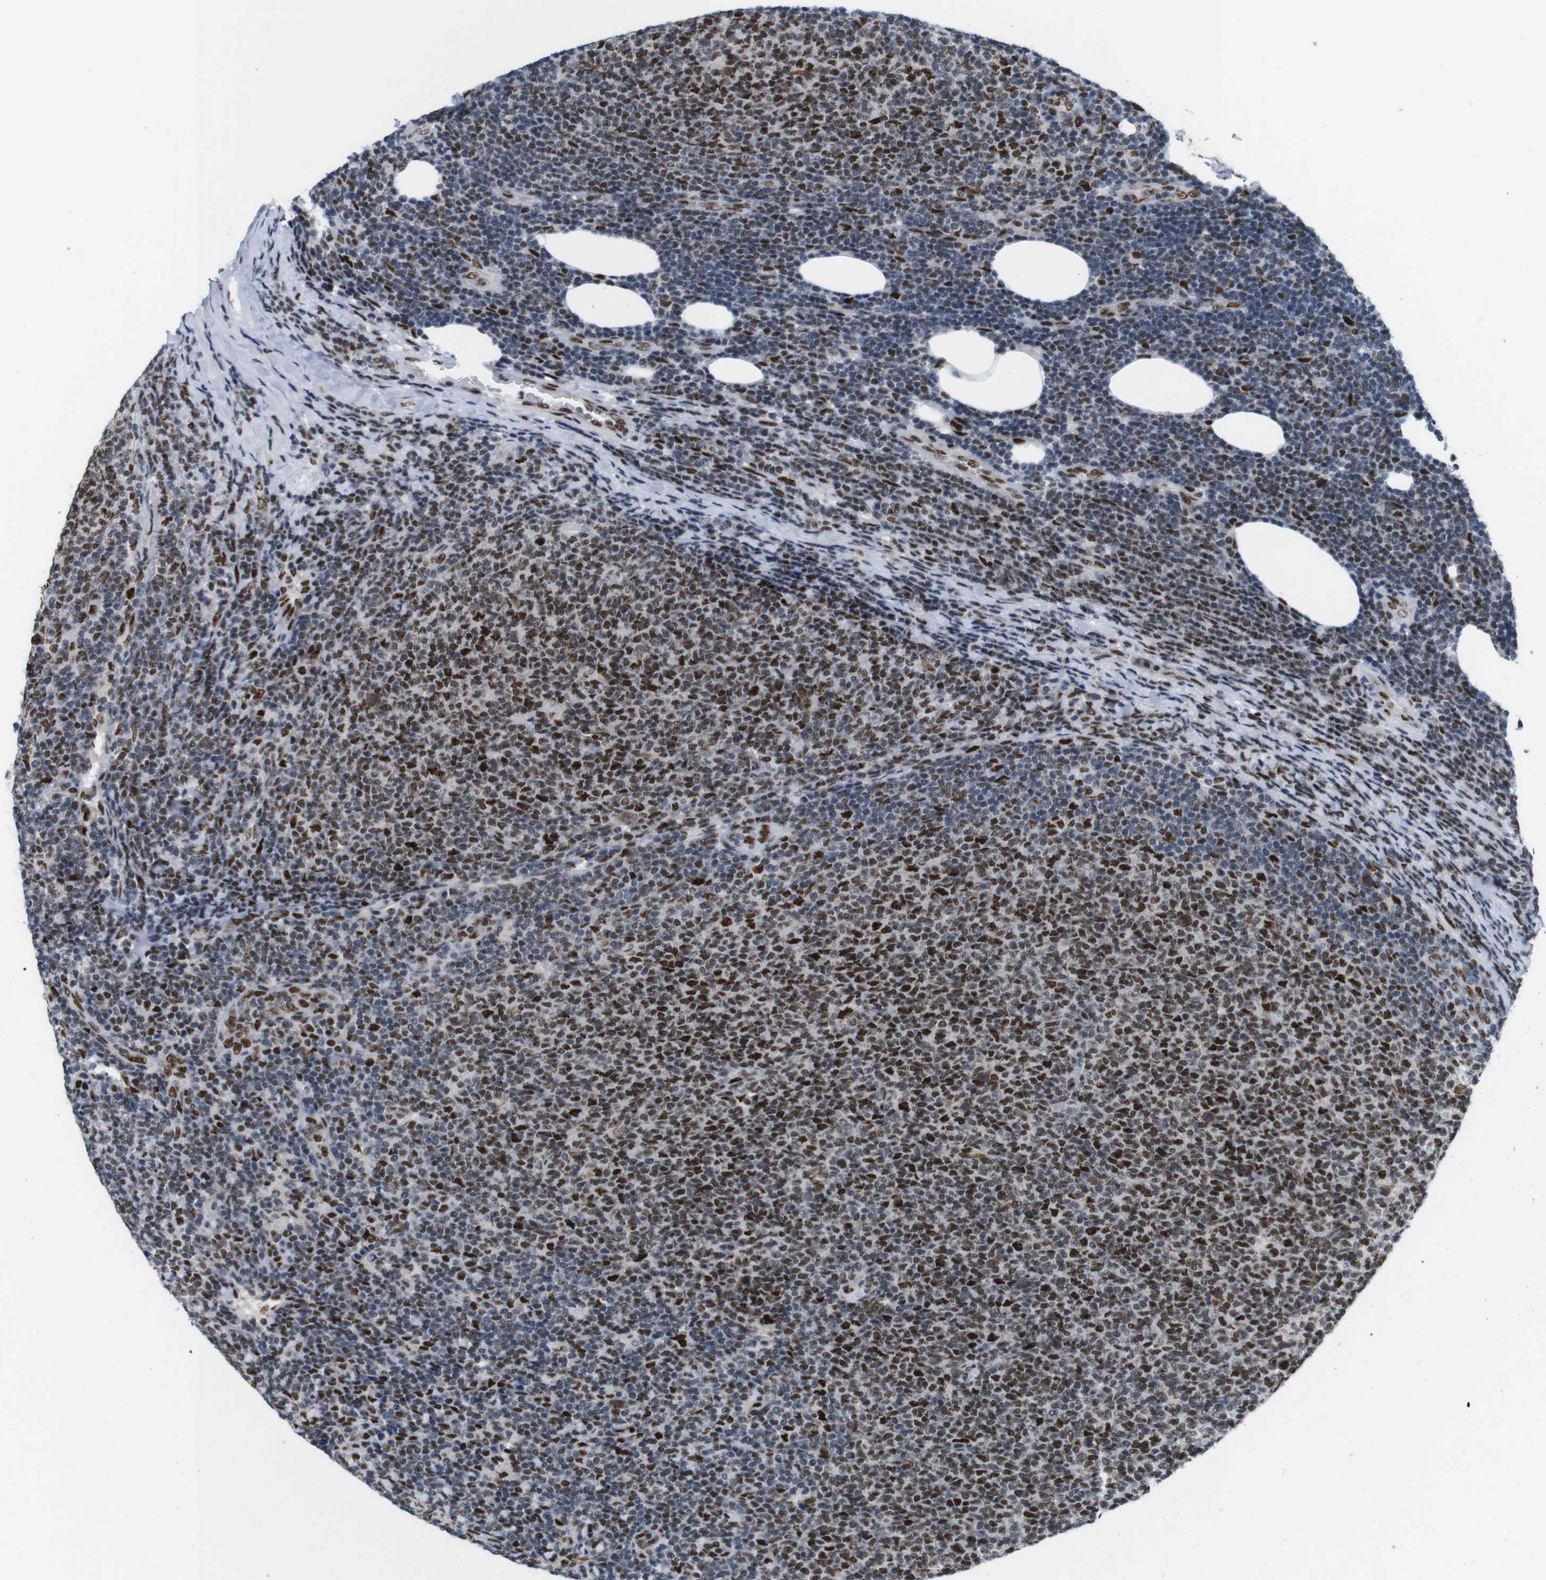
{"staining": {"intensity": "strong", "quantity": "25%-75%", "location": "nuclear"}, "tissue": "lymphoma", "cell_type": "Tumor cells", "image_type": "cancer", "snomed": [{"axis": "morphology", "description": "Malignant lymphoma, non-Hodgkin's type, Low grade"}, {"axis": "topography", "description": "Lymph node"}], "caption": "IHC of human malignant lymphoma, non-Hodgkin's type (low-grade) demonstrates high levels of strong nuclear positivity in about 25%-75% of tumor cells.", "gene": "PSME3", "patient": {"sex": "male", "age": 66}}